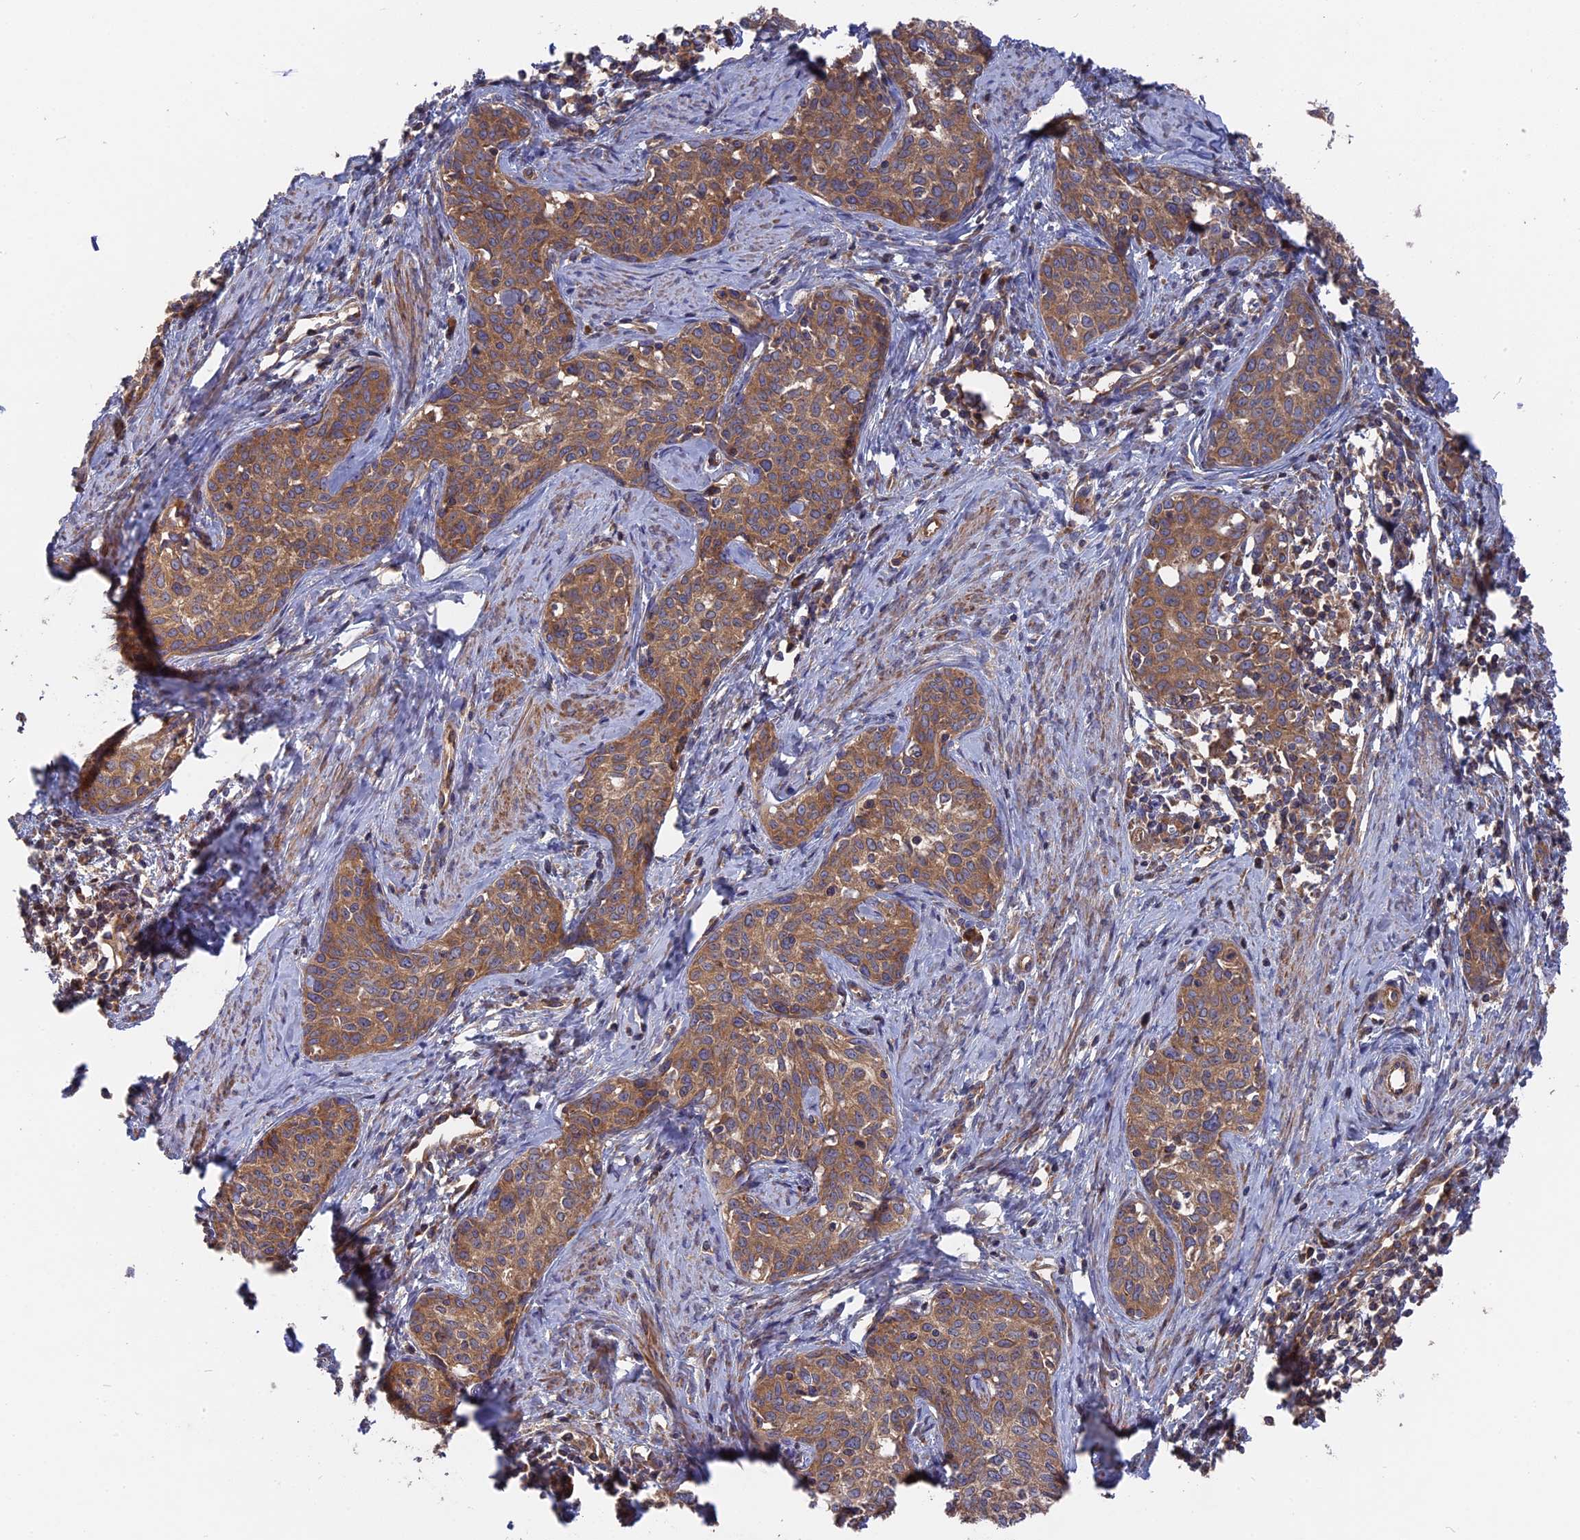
{"staining": {"intensity": "moderate", "quantity": ">75%", "location": "cytoplasmic/membranous"}, "tissue": "cervical cancer", "cell_type": "Tumor cells", "image_type": "cancer", "snomed": [{"axis": "morphology", "description": "Squamous cell carcinoma, NOS"}, {"axis": "topography", "description": "Cervix"}], "caption": "Protein staining shows moderate cytoplasmic/membranous positivity in approximately >75% of tumor cells in cervical cancer (squamous cell carcinoma). (DAB = brown stain, brightfield microscopy at high magnification).", "gene": "TELO2", "patient": {"sex": "female", "age": 52}}